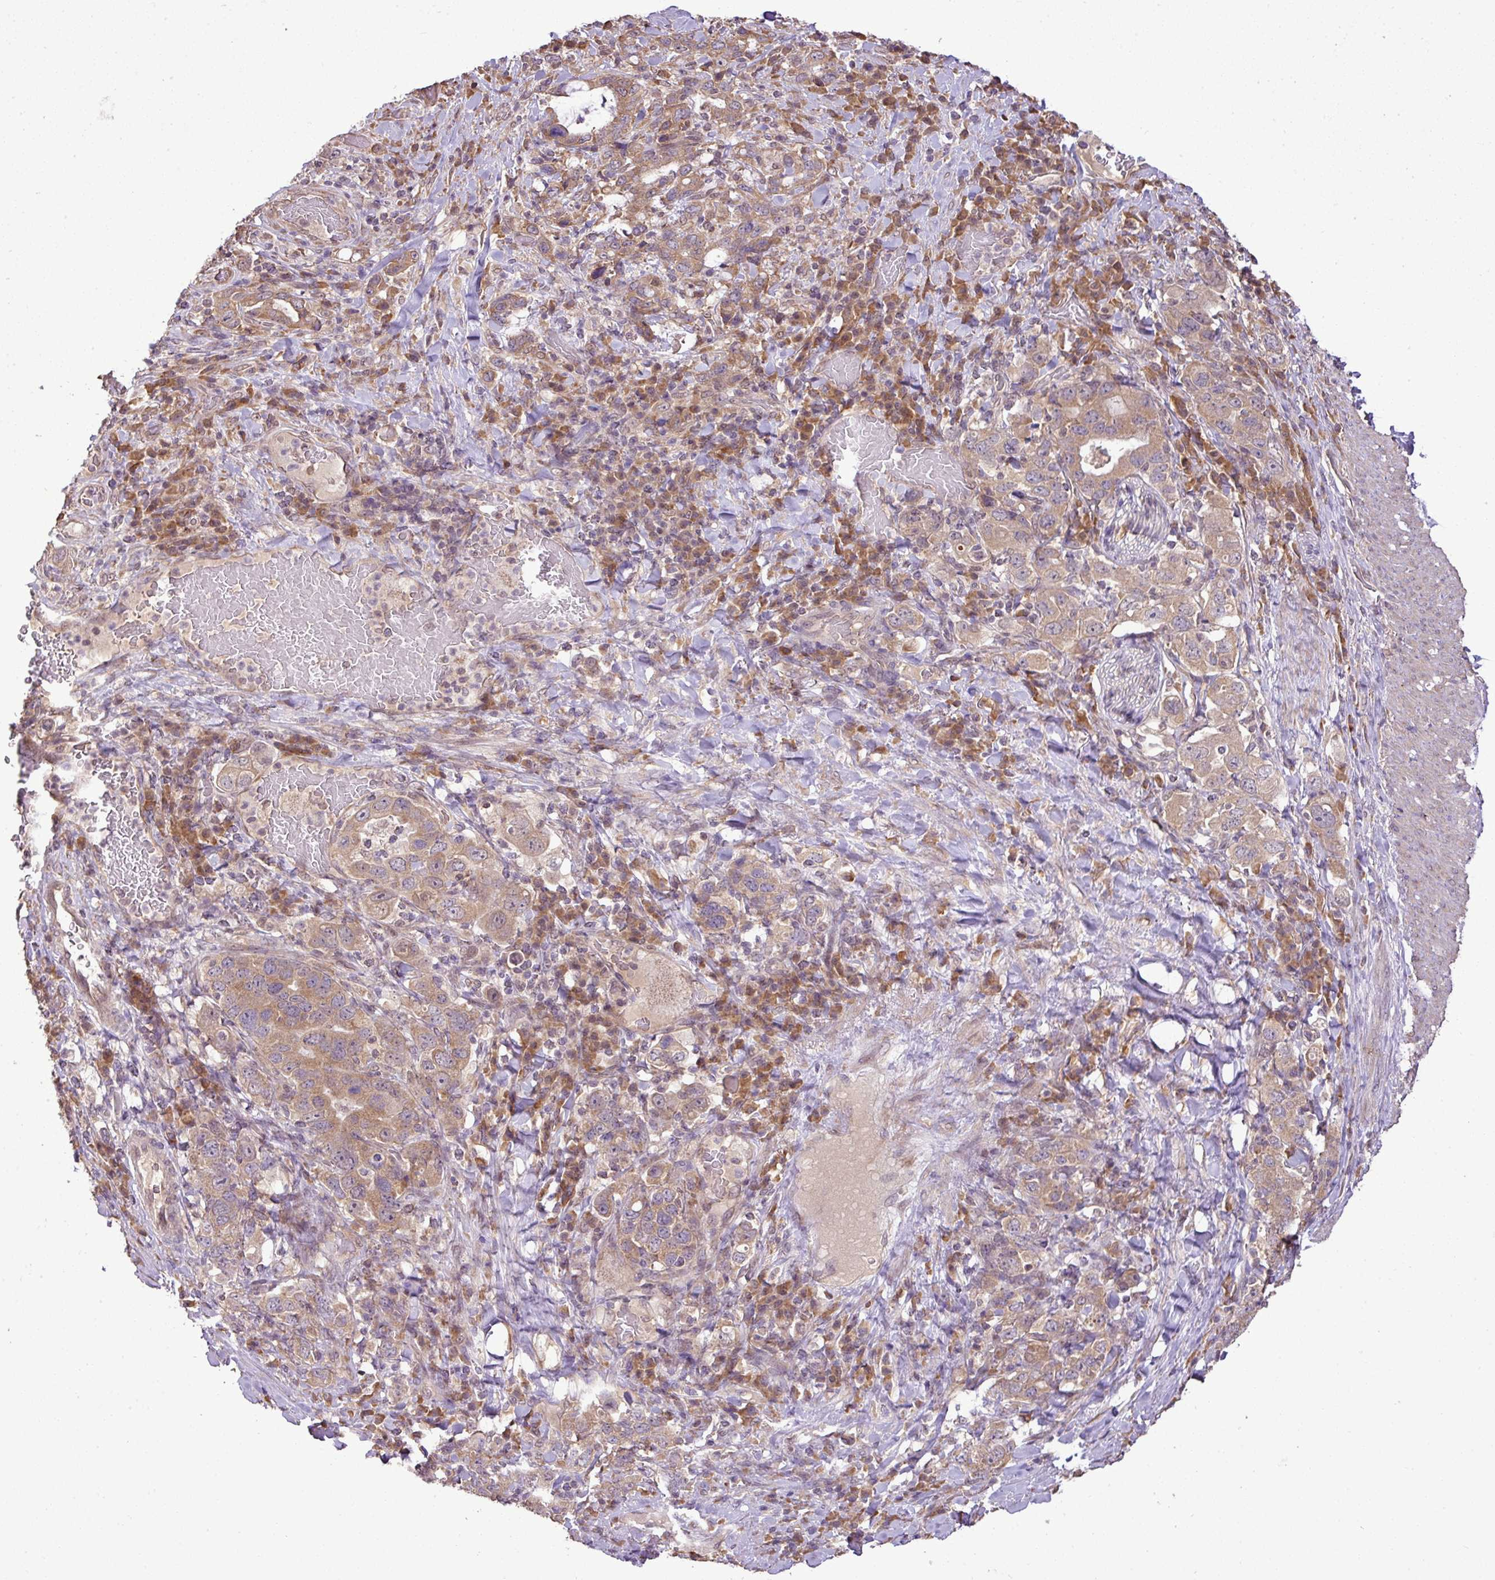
{"staining": {"intensity": "moderate", "quantity": ">75%", "location": "cytoplasmic/membranous"}, "tissue": "stomach cancer", "cell_type": "Tumor cells", "image_type": "cancer", "snomed": [{"axis": "morphology", "description": "Adenocarcinoma, NOS"}, {"axis": "topography", "description": "Stomach, upper"}, {"axis": "topography", "description": "Stomach"}], "caption": "A brown stain labels moderate cytoplasmic/membranous expression of a protein in stomach cancer (adenocarcinoma) tumor cells. (Brightfield microscopy of DAB IHC at high magnification).", "gene": "DNAAF4", "patient": {"sex": "male", "age": 62}}